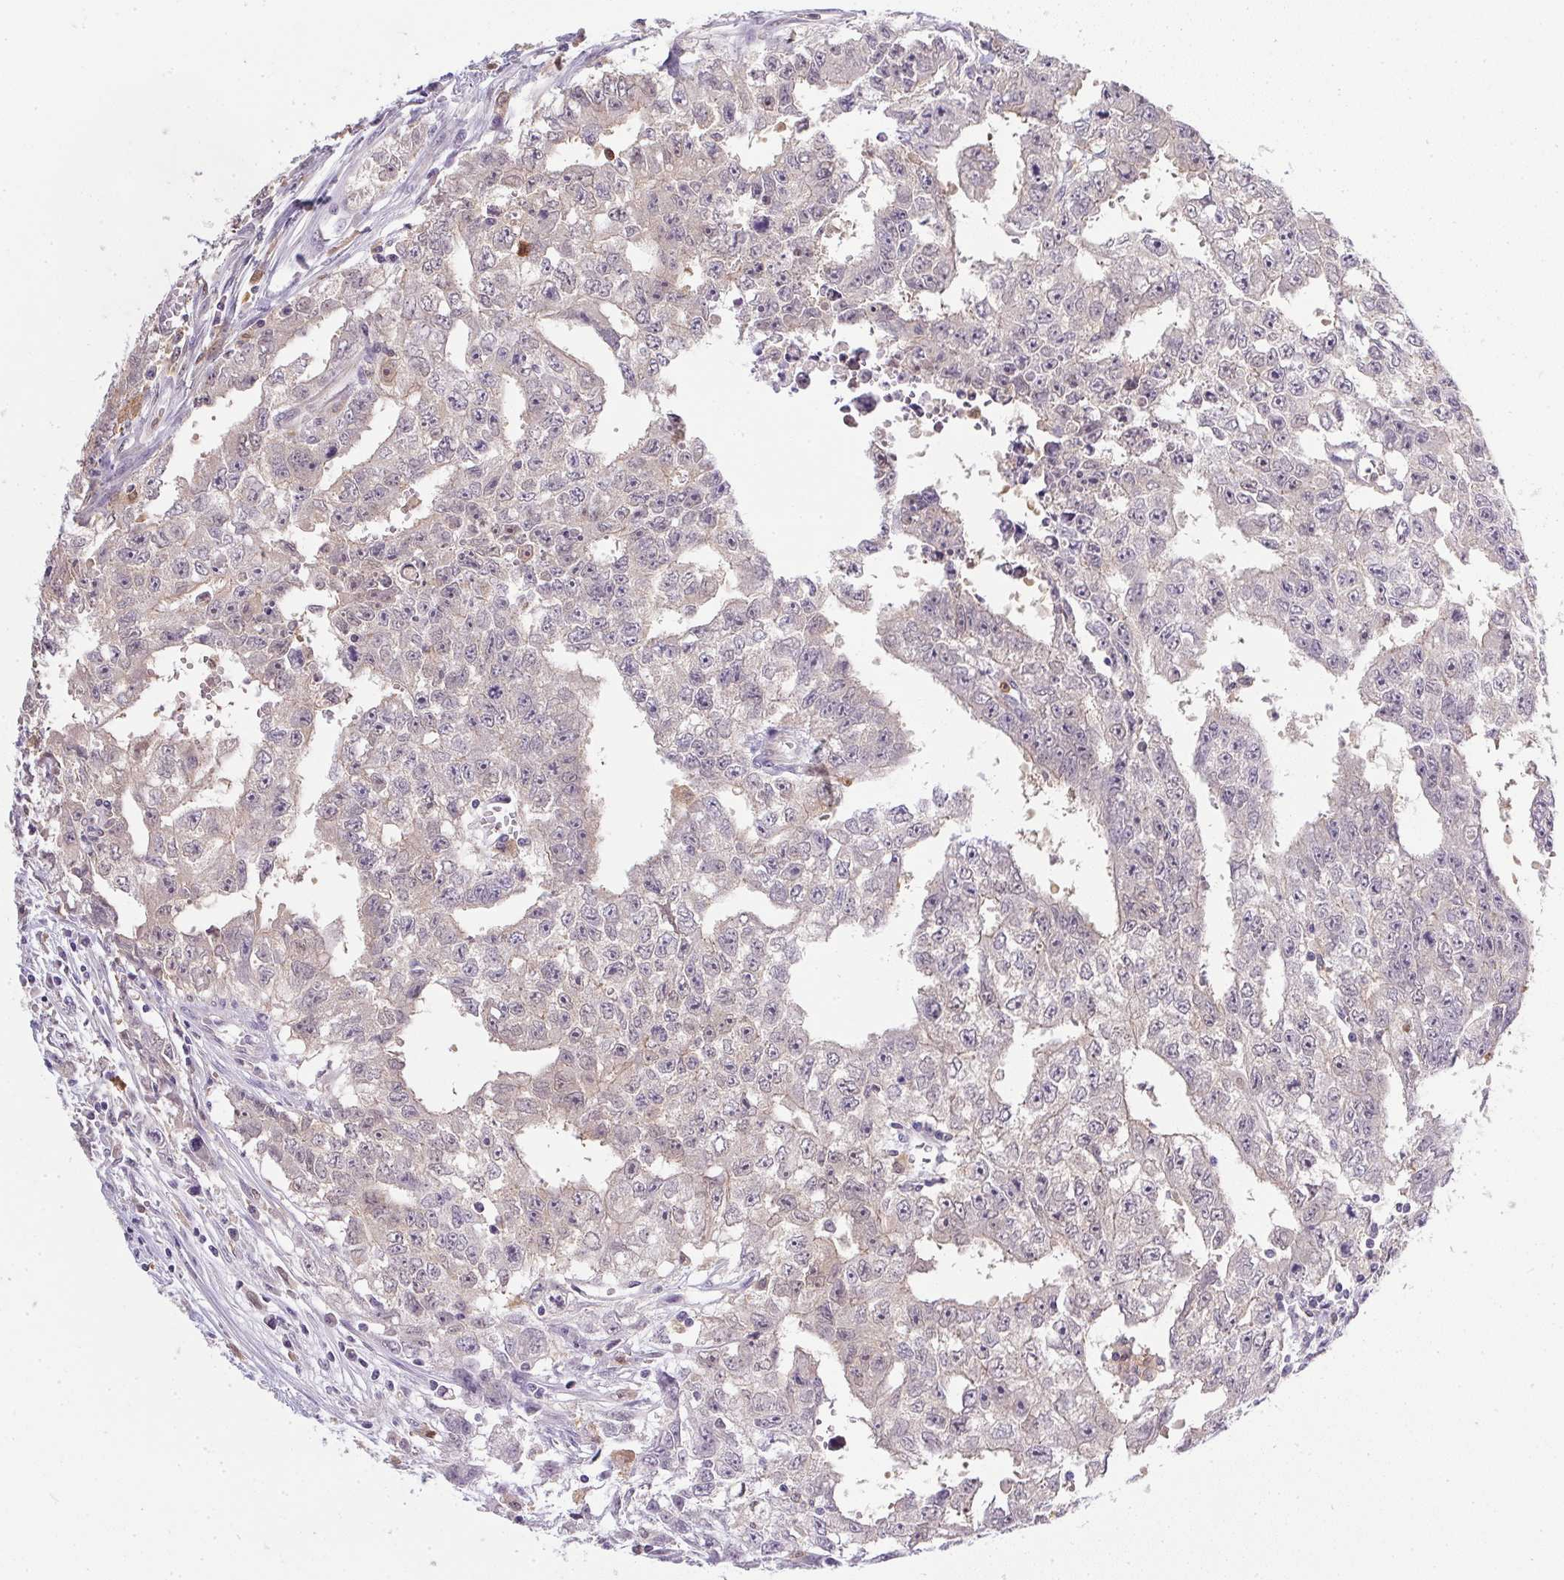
{"staining": {"intensity": "negative", "quantity": "none", "location": "none"}, "tissue": "testis cancer", "cell_type": "Tumor cells", "image_type": "cancer", "snomed": [{"axis": "morphology", "description": "Carcinoma, Embryonal, NOS"}, {"axis": "morphology", "description": "Teratoma, malignant, NOS"}, {"axis": "topography", "description": "Testis"}], "caption": "Immunohistochemistry histopathology image of neoplastic tissue: testis cancer stained with DAB (3,3'-diaminobenzidine) exhibits no significant protein expression in tumor cells. The staining is performed using DAB brown chromogen with nuclei counter-stained in using hematoxylin.", "gene": "DNAJC5G", "patient": {"sex": "male", "age": 24}}